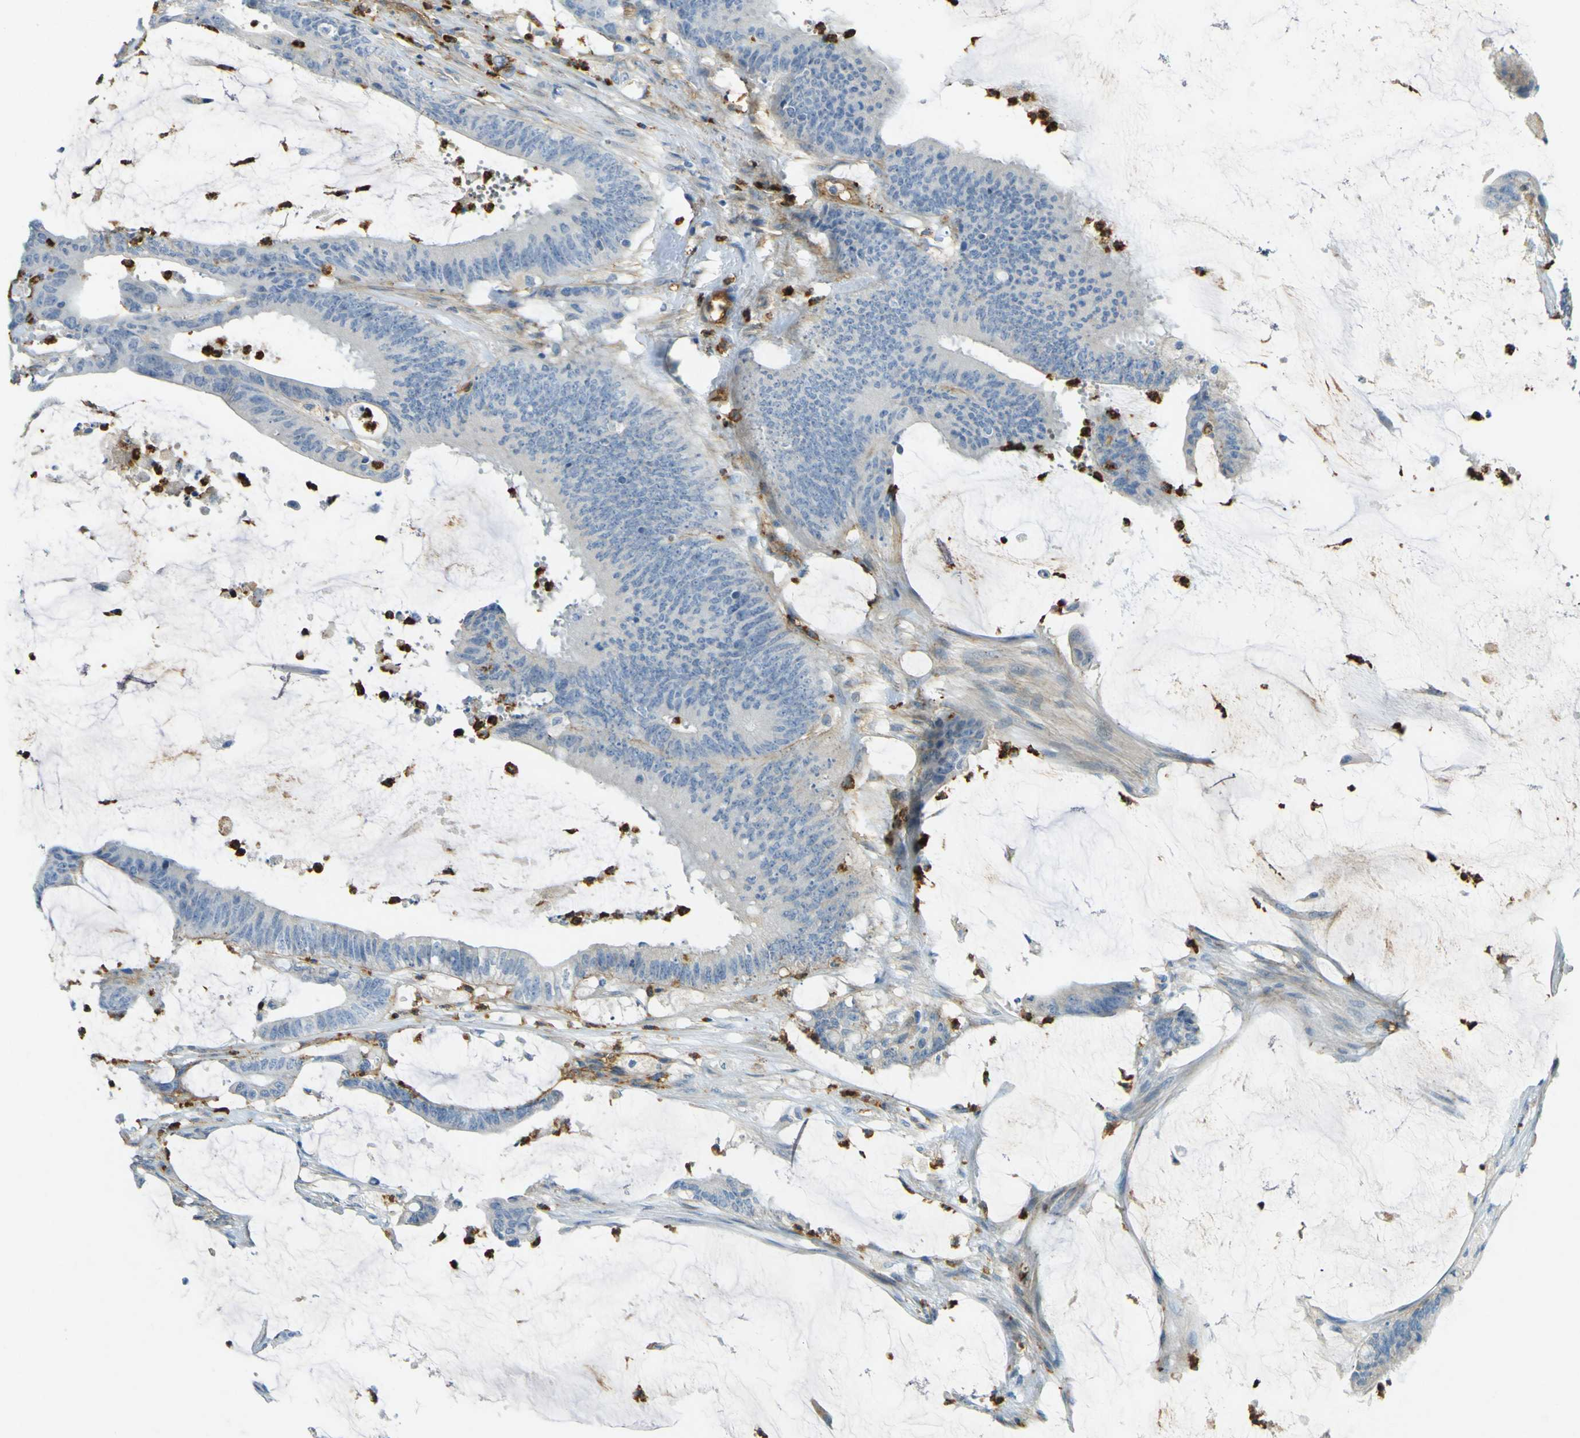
{"staining": {"intensity": "negative", "quantity": "none", "location": "none"}, "tissue": "colorectal cancer", "cell_type": "Tumor cells", "image_type": "cancer", "snomed": [{"axis": "morphology", "description": "Adenocarcinoma, NOS"}, {"axis": "topography", "description": "Rectum"}], "caption": "DAB immunohistochemical staining of colorectal adenocarcinoma displays no significant positivity in tumor cells.", "gene": "PLXDC1", "patient": {"sex": "female", "age": 66}}